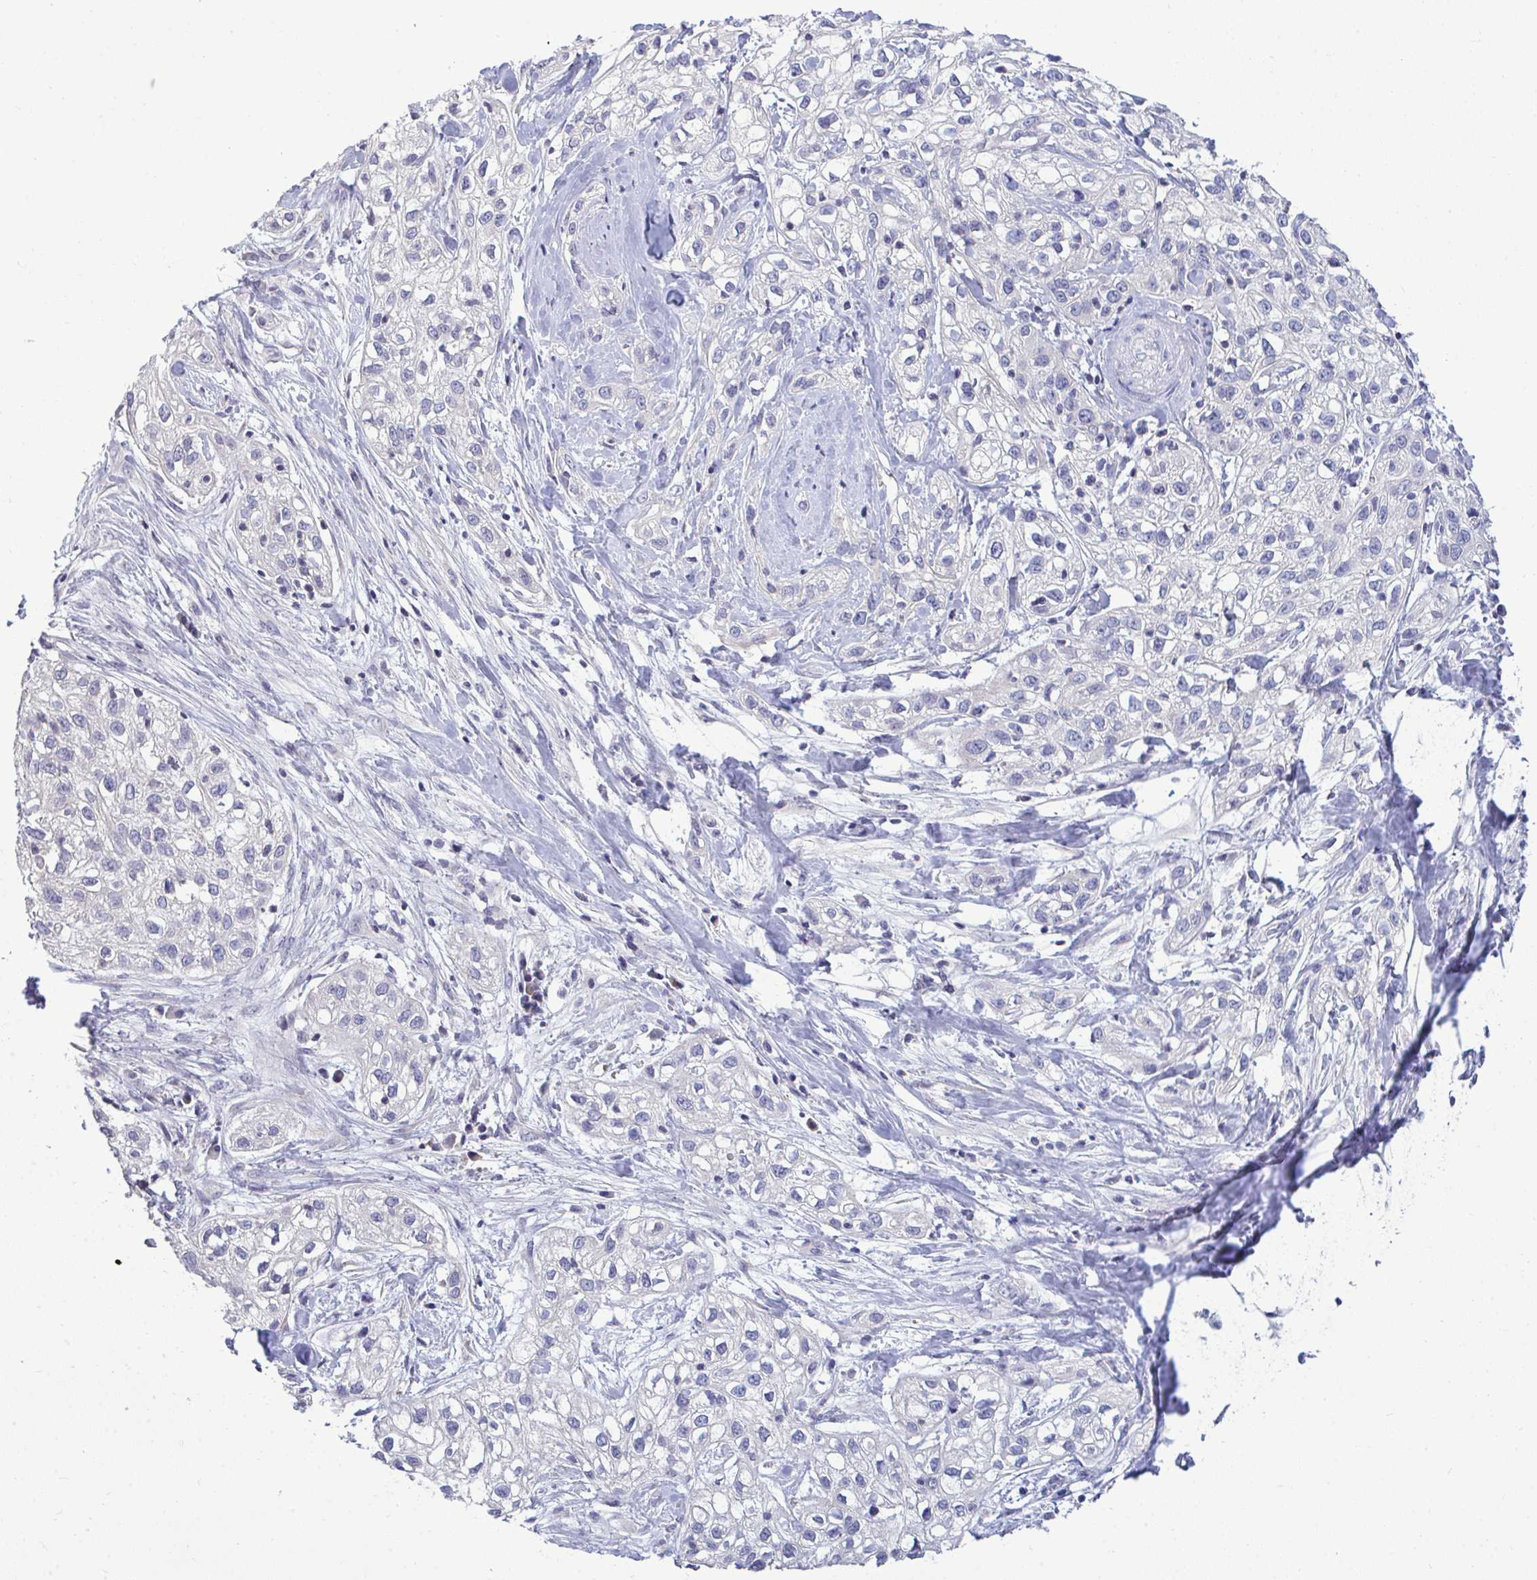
{"staining": {"intensity": "negative", "quantity": "none", "location": "none"}, "tissue": "skin cancer", "cell_type": "Tumor cells", "image_type": "cancer", "snomed": [{"axis": "morphology", "description": "Squamous cell carcinoma, NOS"}, {"axis": "topography", "description": "Skin"}], "caption": "Tumor cells are negative for protein expression in human skin cancer (squamous cell carcinoma).", "gene": "PIGK", "patient": {"sex": "male", "age": 82}}